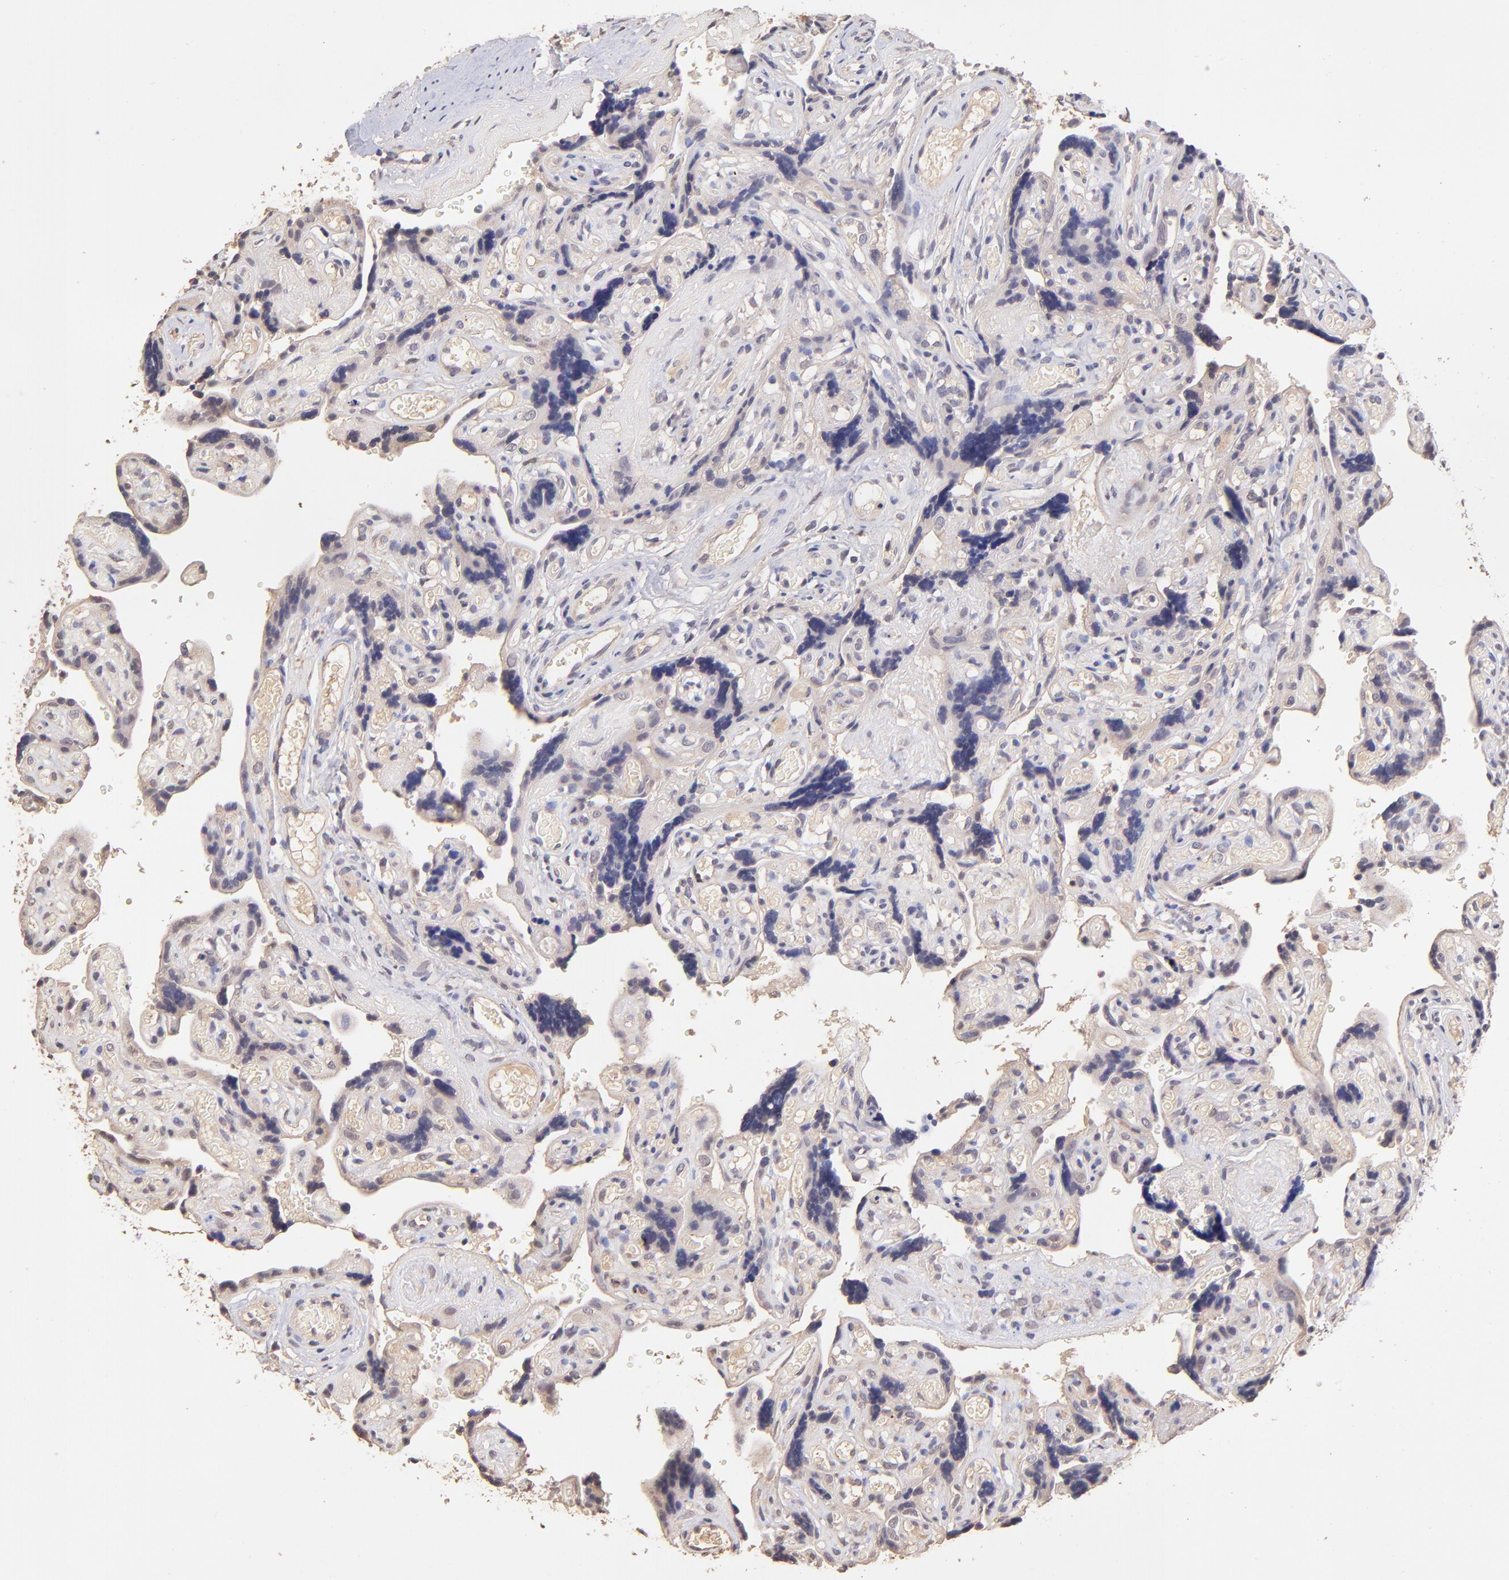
{"staining": {"intensity": "weak", "quantity": ">75%", "location": "cytoplasmic/membranous"}, "tissue": "placenta", "cell_type": "Decidual cells", "image_type": "normal", "snomed": [{"axis": "morphology", "description": "Normal tissue, NOS"}, {"axis": "topography", "description": "Placenta"}], "caption": "About >75% of decidual cells in normal placenta reveal weak cytoplasmic/membranous protein staining as visualized by brown immunohistochemical staining.", "gene": "RNASEL", "patient": {"sex": "female", "age": 30}}